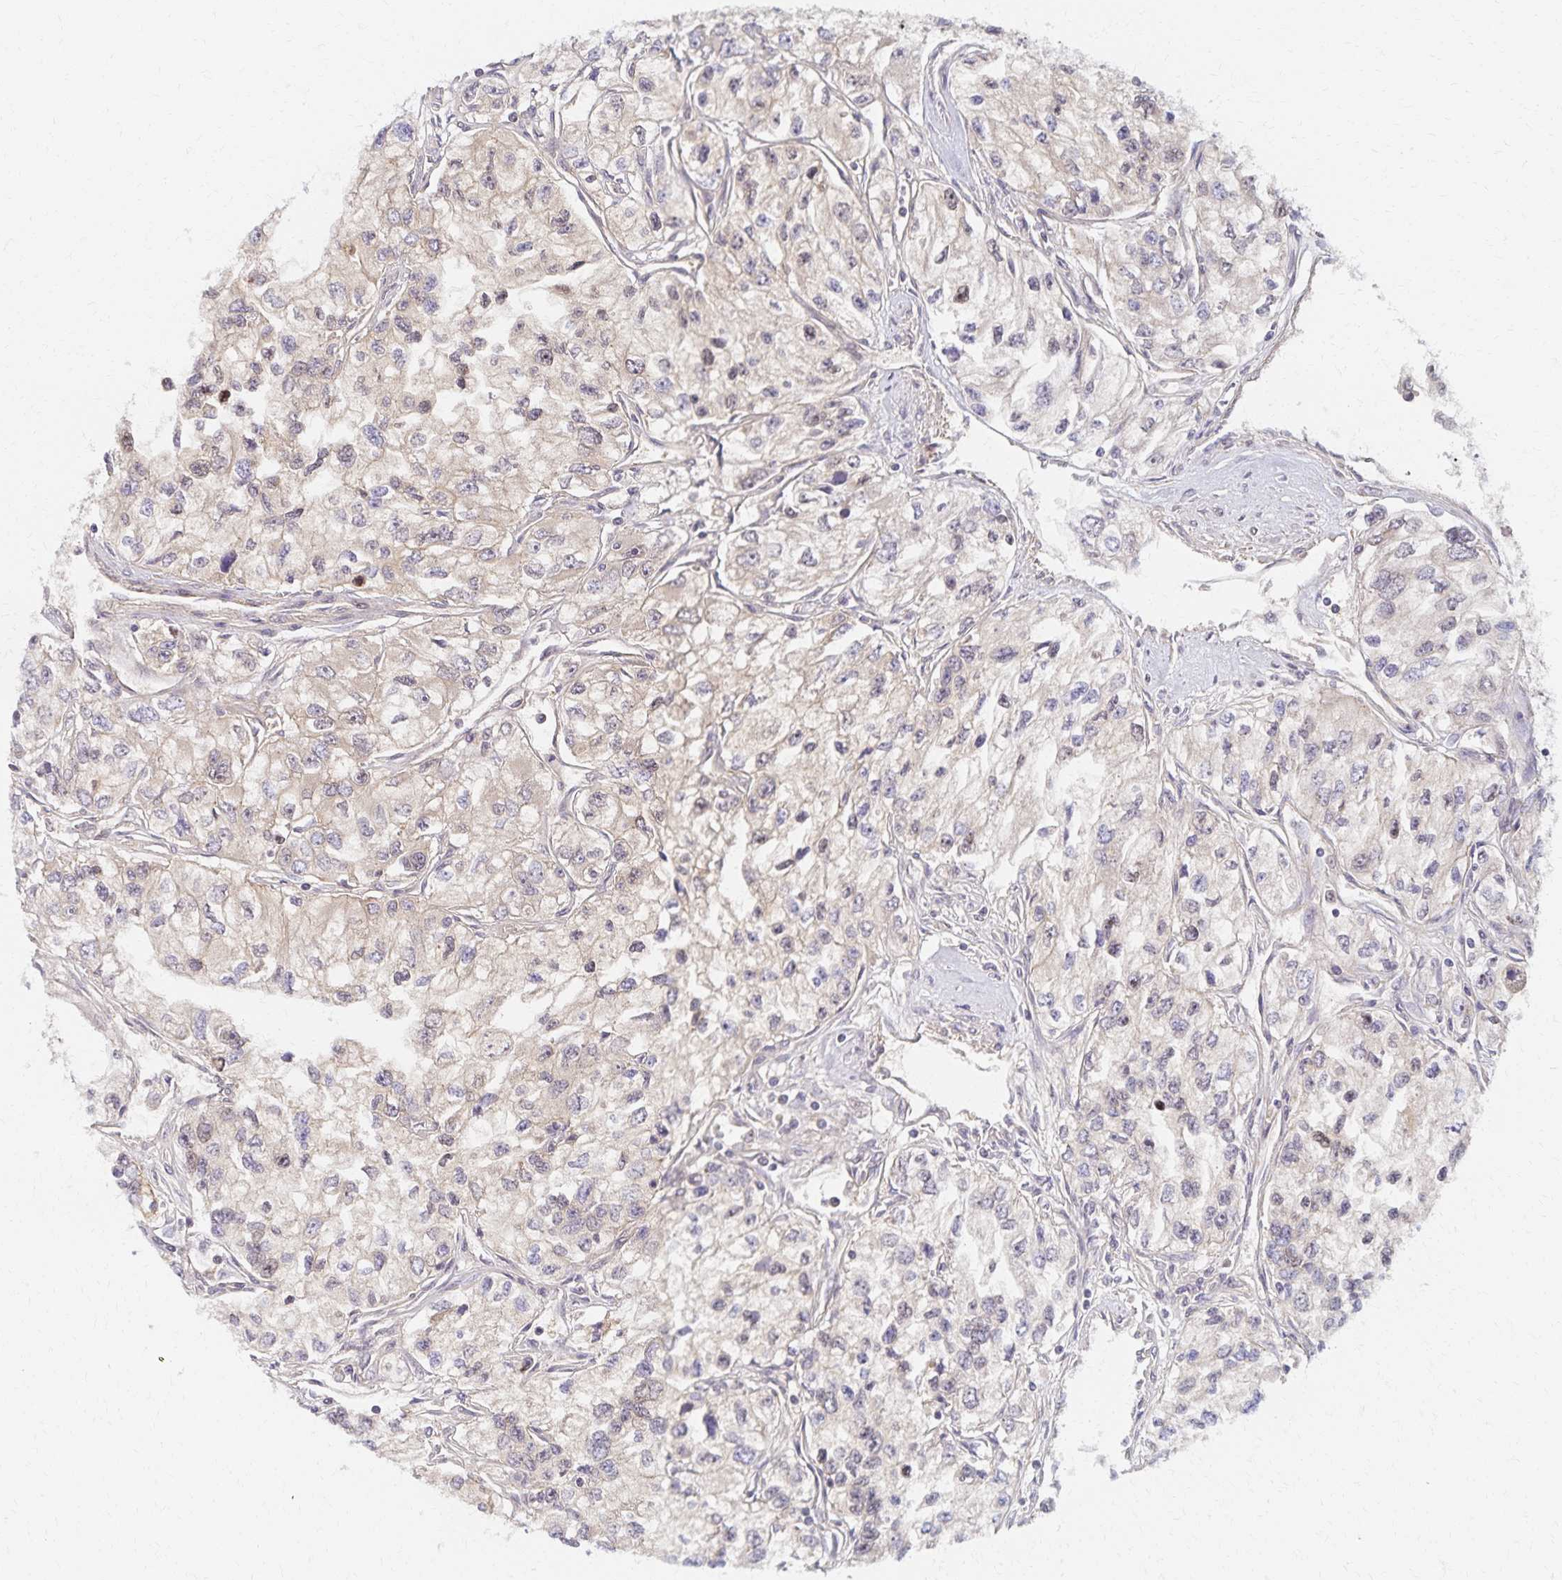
{"staining": {"intensity": "weak", "quantity": "25%-75%", "location": "cytoplasmic/membranous,nuclear"}, "tissue": "renal cancer", "cell_type": "Tumor cells", "image_type": "cancer", "snomed": [{"axis": "morphology", "description": "Adenocarcinoma, NOS"}, {"axis": "topography", "description": "Kidney"}], "caption": "Human renal adenocarcinoma stained with a protein marker demonstrates weak staining in tumor cells.", "gene": "RAB9B", "patient": {"sex": "female", "age": 59}}